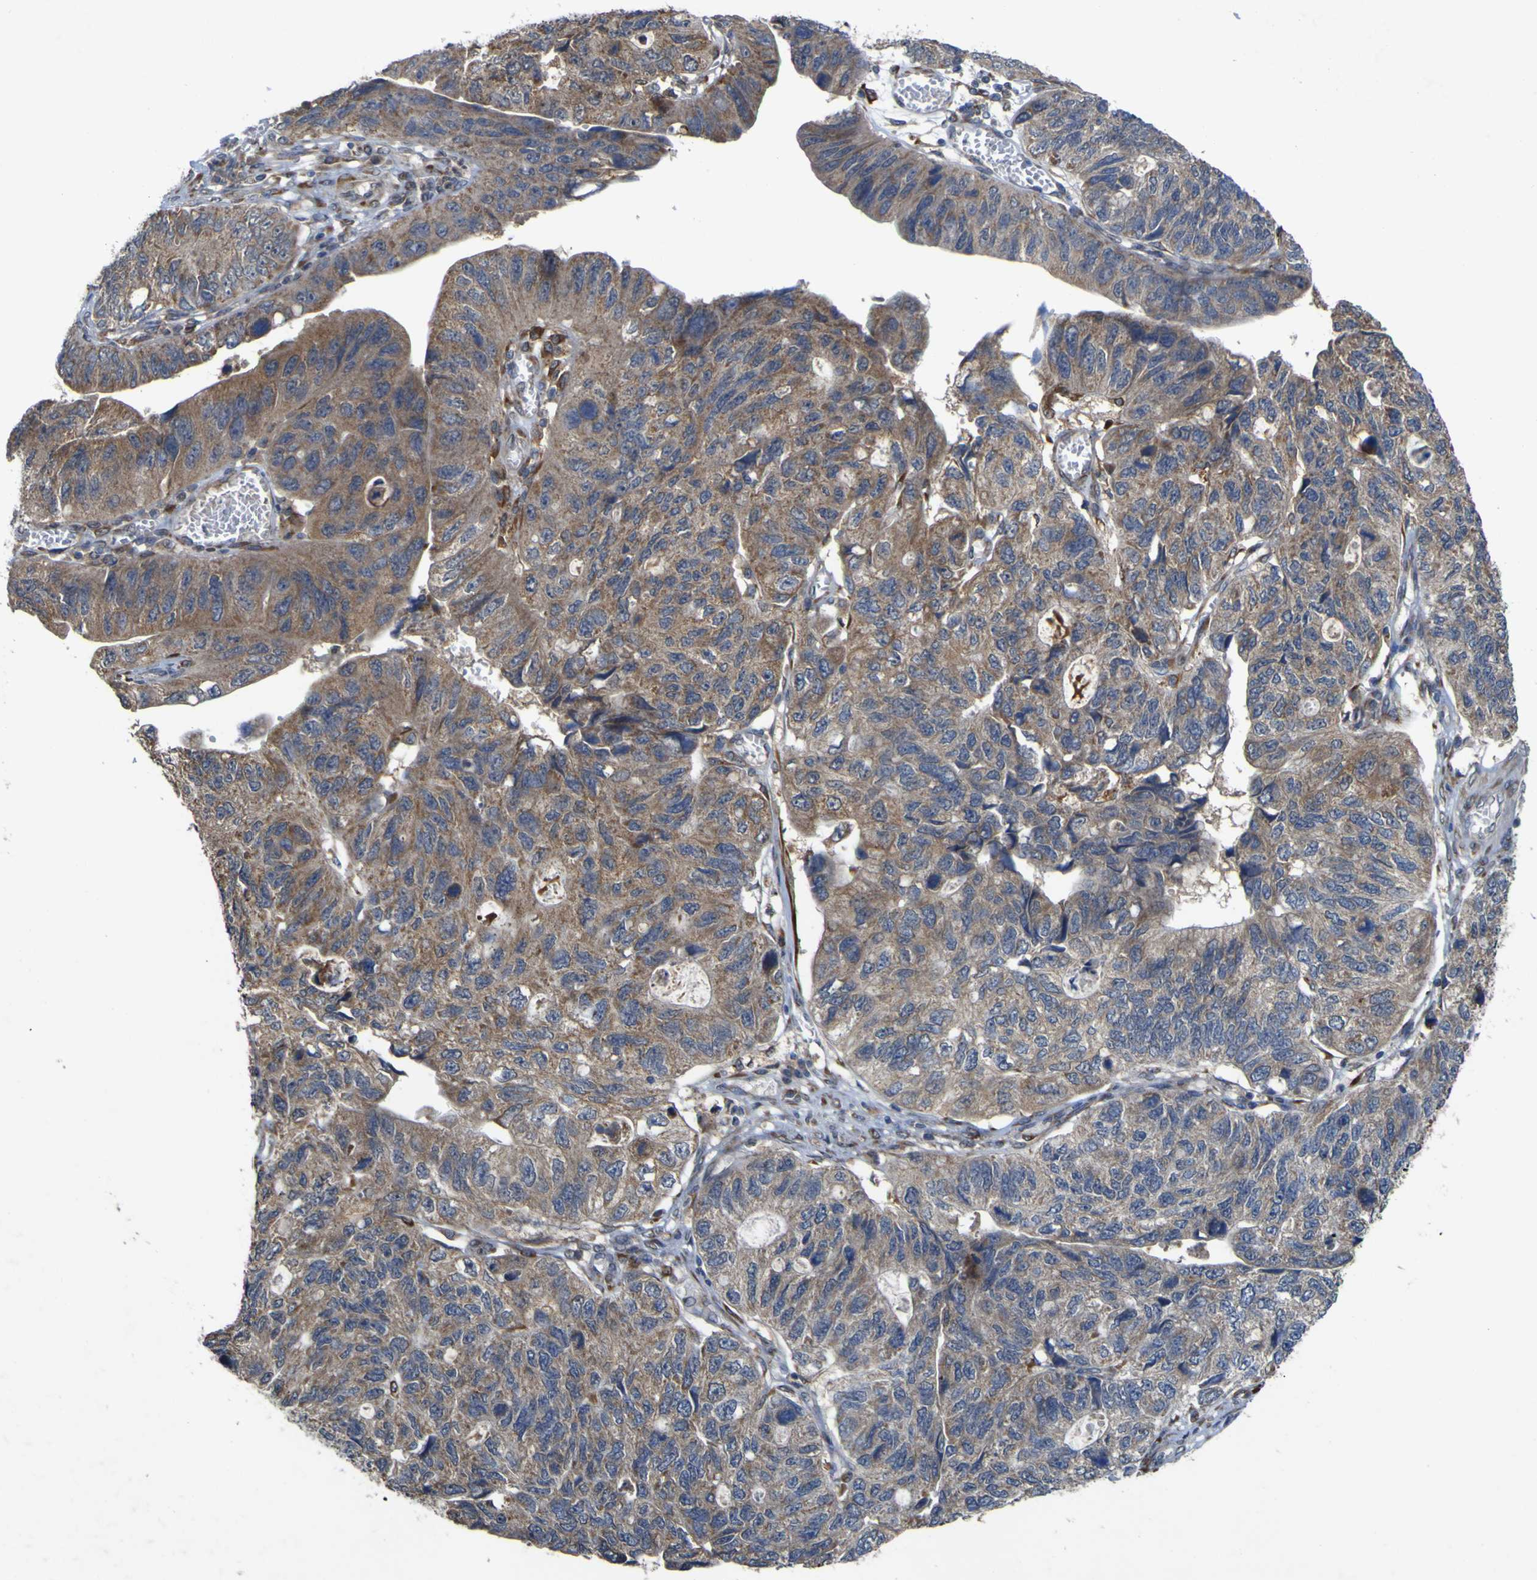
{"staining": {"intensity": "moderate", "quantity": ">75%", "location": "cytoplasmic/membranous"}, "tissue": "stomach cancer", "cell_type": "Tumor cells", "image_type": "cancer", "snomed": [{"axis": "morphology", "description": "Adenocarcinoma, NOS"}, {"axis": "topography", "description": "Stomach"}], "caption": "This is an image of immunohistochemistry staining of adenocarcinoma (stomach), which shows moderate positivity in the cytoplasmic/membranous of tumor cells.", "gene": "IRAK2", "patient": {"sex": "male", "age": 59}}